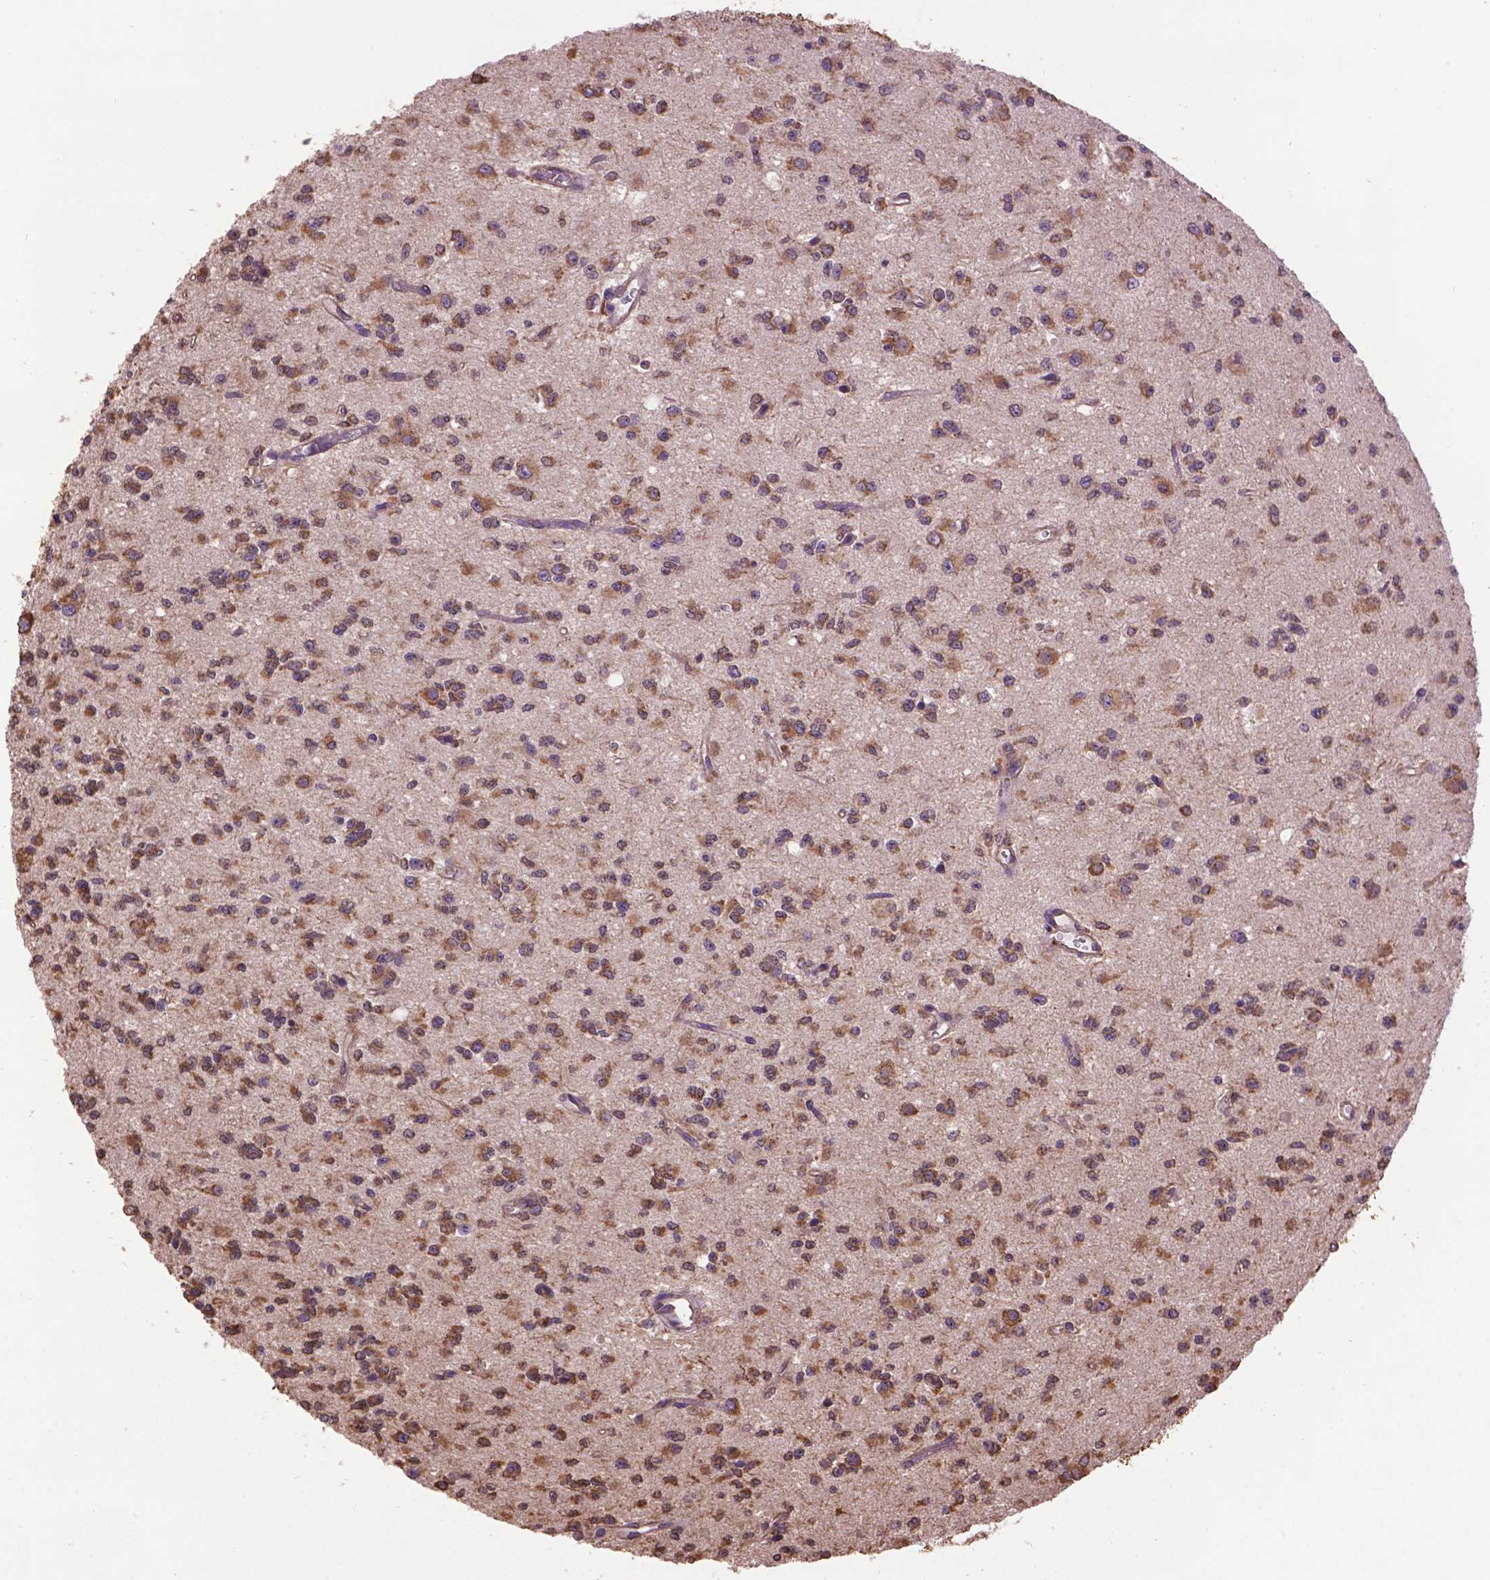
{"staining": {"intensity": "moderate", "quantity": ">75%", "location": "cytoplasmic/membranous"}, "tissue": "glioma", "cell_type": "Tumor cells", "image_type": "cancer", "snomed": [{"axis": "morphology", "description": "Glioma, malignant, Low grade"}, {"axis": "topography", "description": "Brain"}], "caption": "An image of malignant glioma (low-grade) stained for a protein demonstrates moderate cytoplasmic/membranous brown staining in tumor cells. (Stains: DAB (3,3'-diaminobenzidine) in brown, nuclei in blue, Microscopy: brightfield microscopy at high magnification).", "gene": "PPP2R5E", "patient": {"sex": "female", "age": 45}}